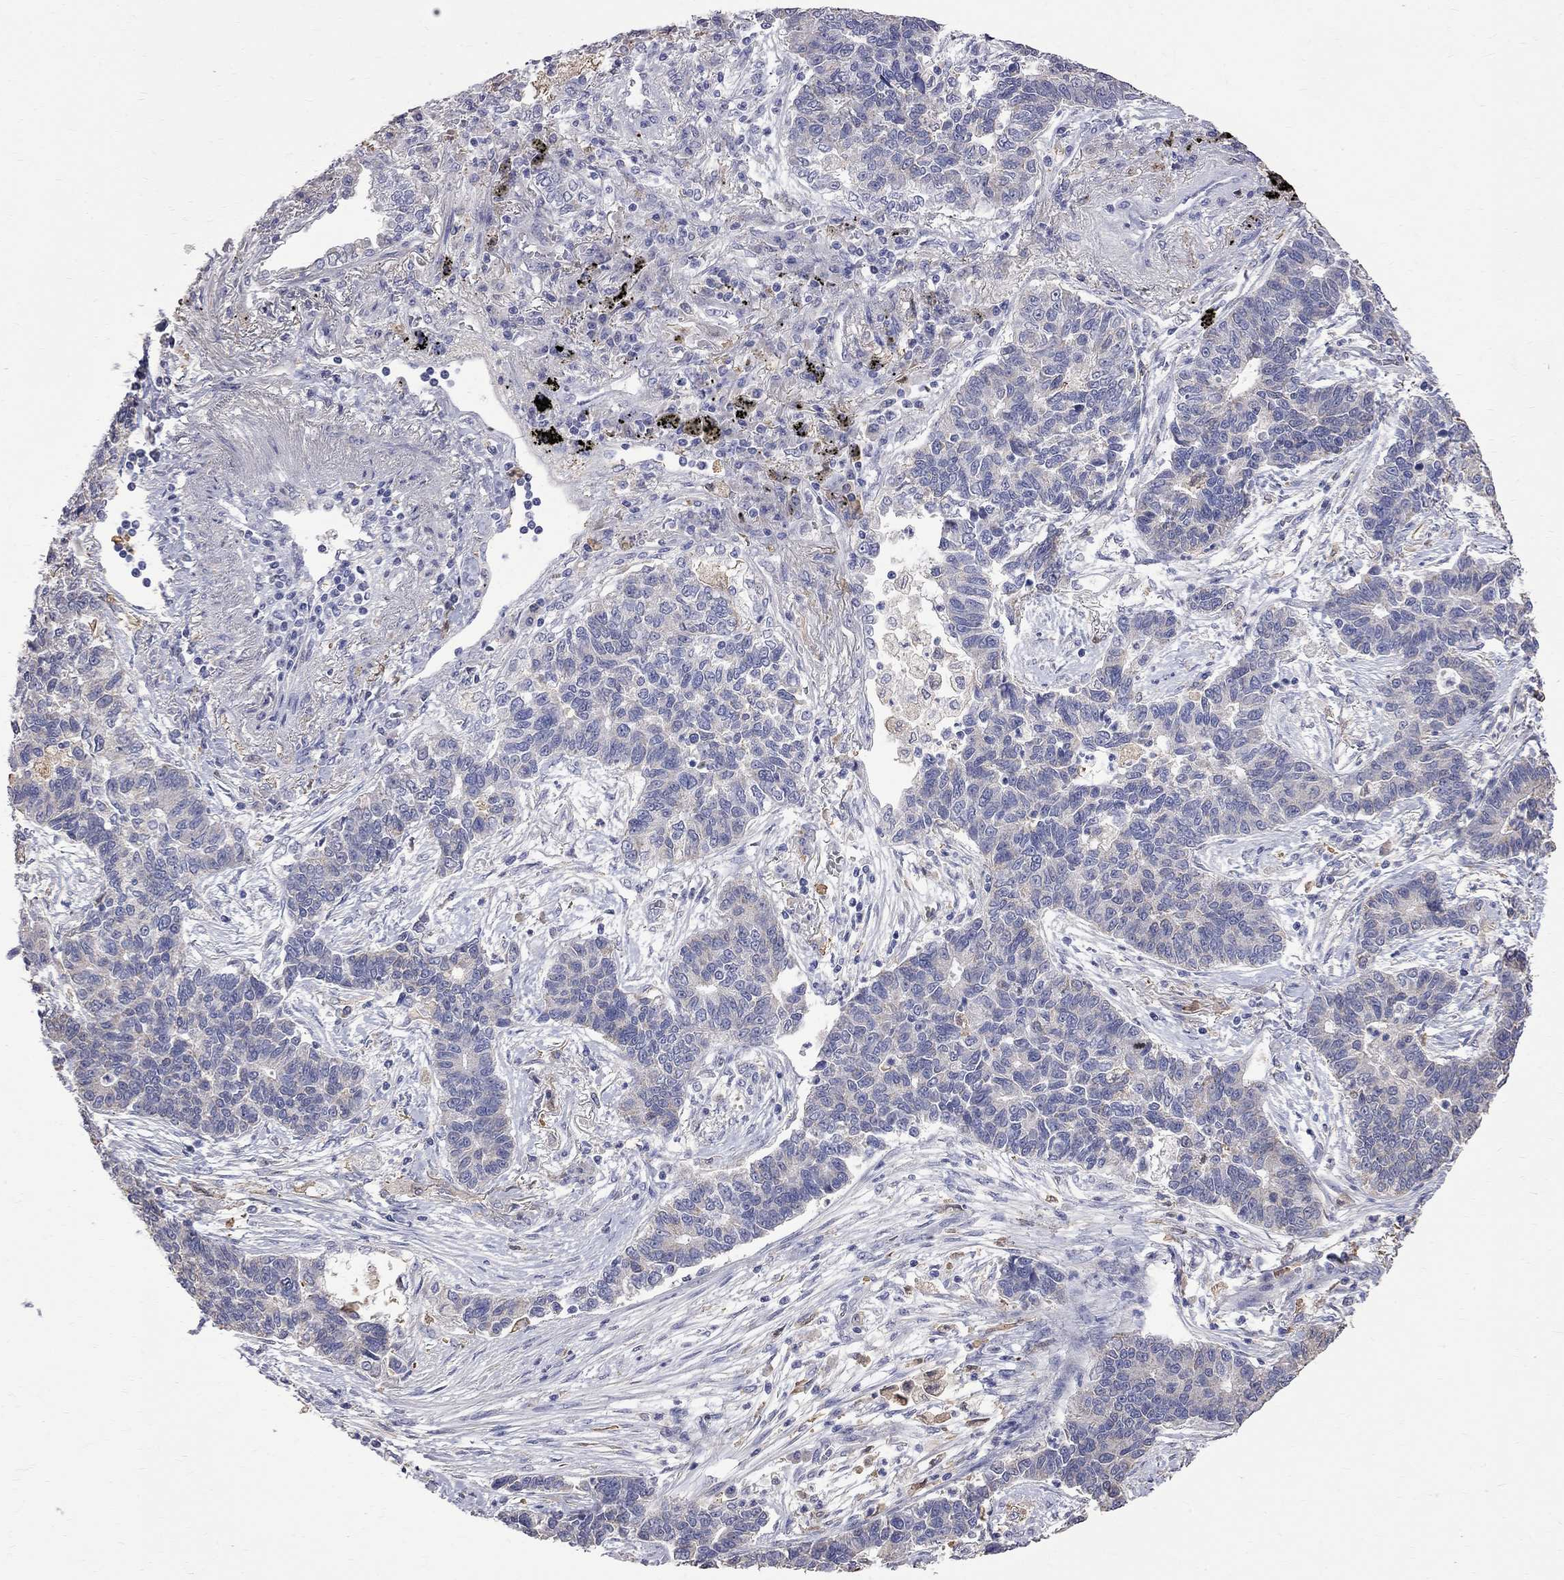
{"staining": {"intensity": "negative", "quantity": "none", "location": "none"}, "tissue": "lung cancer", "cell_type": "Tumor cells", "image_type": "cancer", "snomed": [{"axis": "morphology", "description": "Adenocarcinoma, NOS"}, {"axis": "topography", "description": "Lung"}], "caption": "An immunohistochemistry (IHC) histopathology image of adenocarcinoma (lung) is shown. There is no staining in tumor cells of adenocarcinoma (lung).", "gene": "CKAP2", "patient": {"sex": "female", "age": 57}}